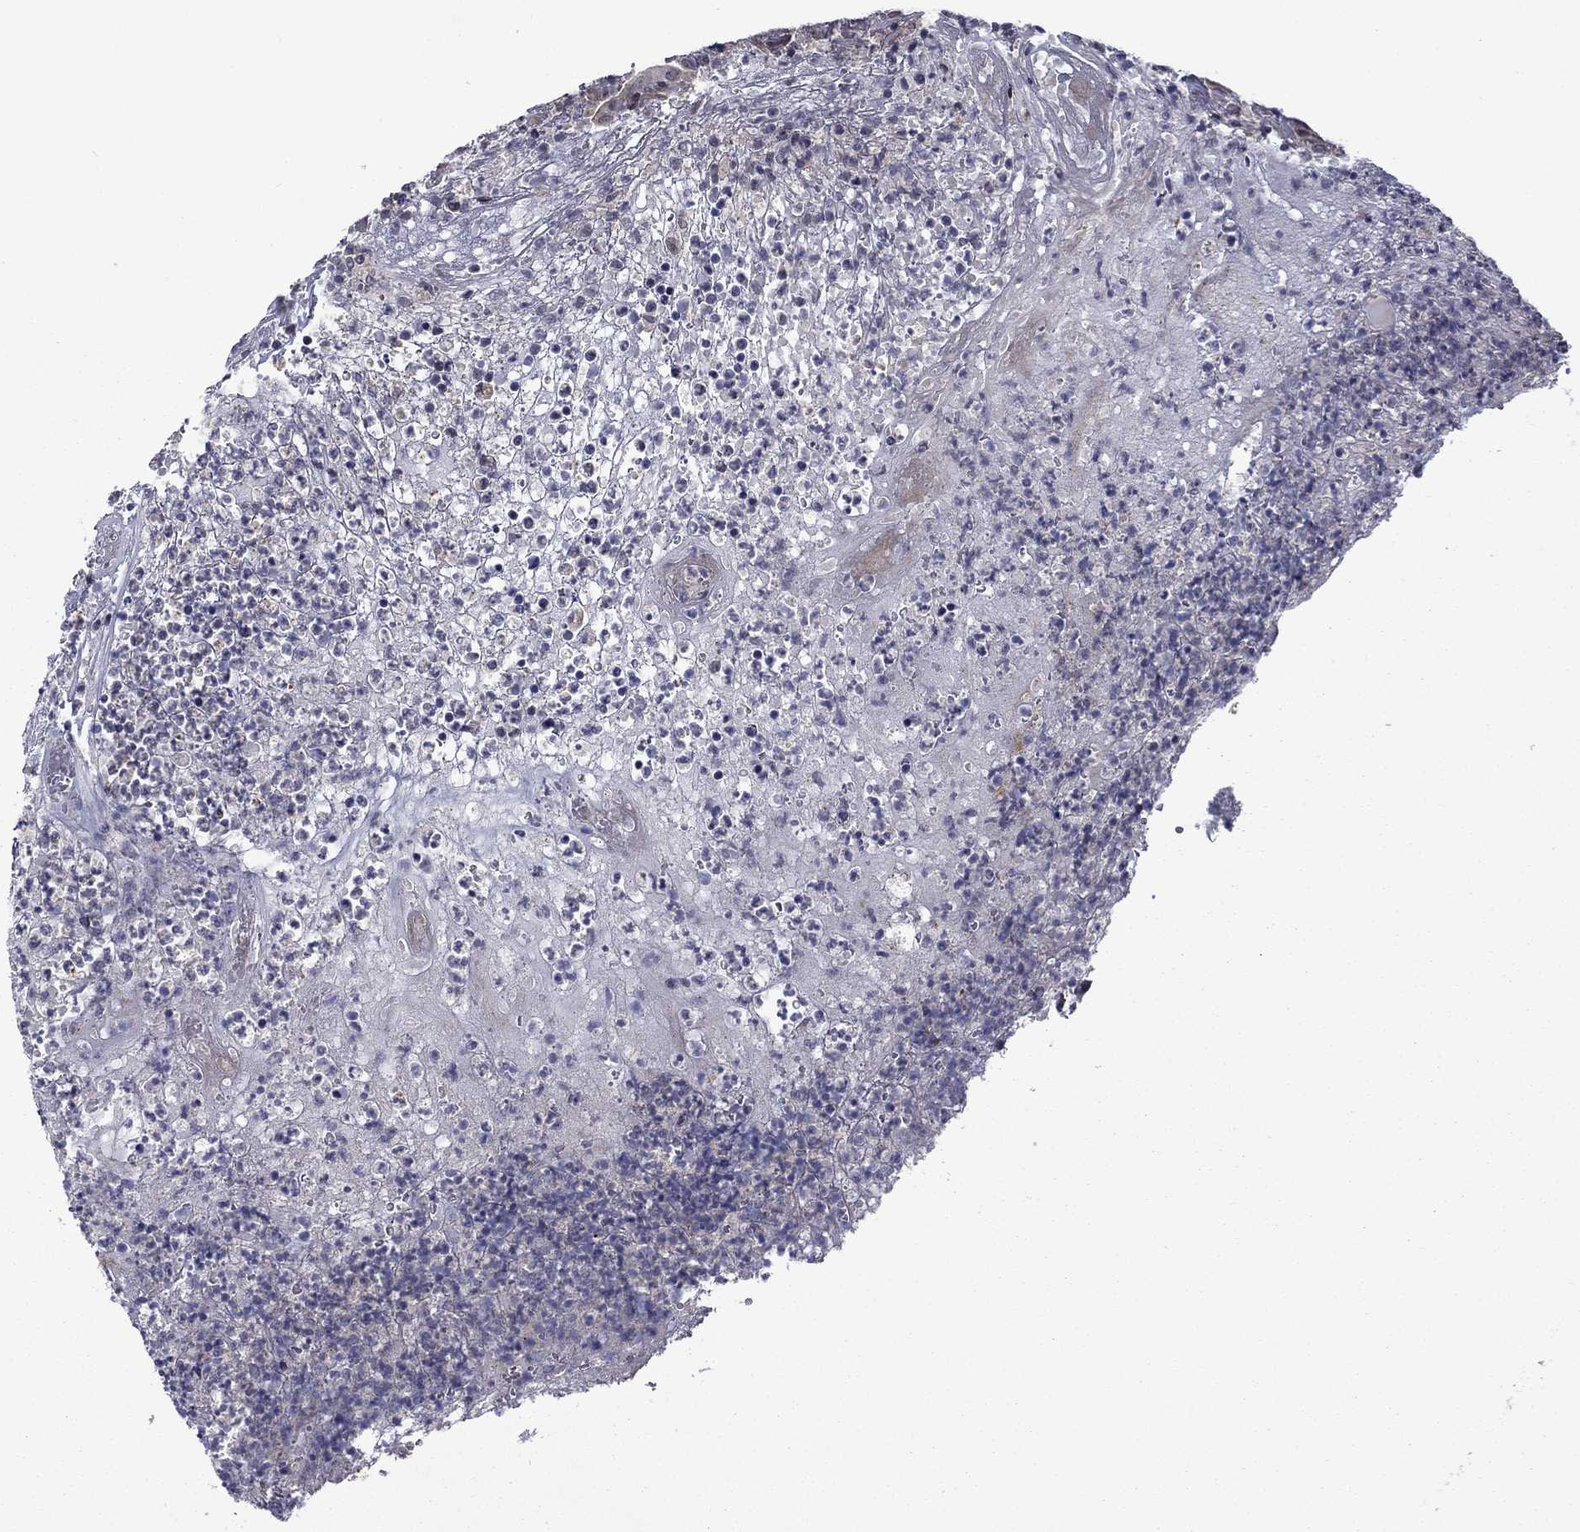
{"staining": {"intensity": "negative", "quantity": "none", "location": "none"}, "tissue": "colorectal cancer", "cell_type": "Tumor cells", "image_type": "cancer", "snomed": [{"axis": "morphology", "description": "Adenocarcinoma, NOS"}, {"axis": "topography", "description": "Colon"}], "caption": "Immunohistochemistry (IHC) micrograph of neoplastic tissue: colorectal cancer (adenocarcinoma) stained with DAB reveals no significant protein expression in tumor cells. The staining was performed using DAB to visualize the protein expression in brown, while the nuclei were stained in blue with hematoxylin (Magnification: 20x).", "gene": "B3GAT1", "patient": {"sex": "female", "age": 75}}